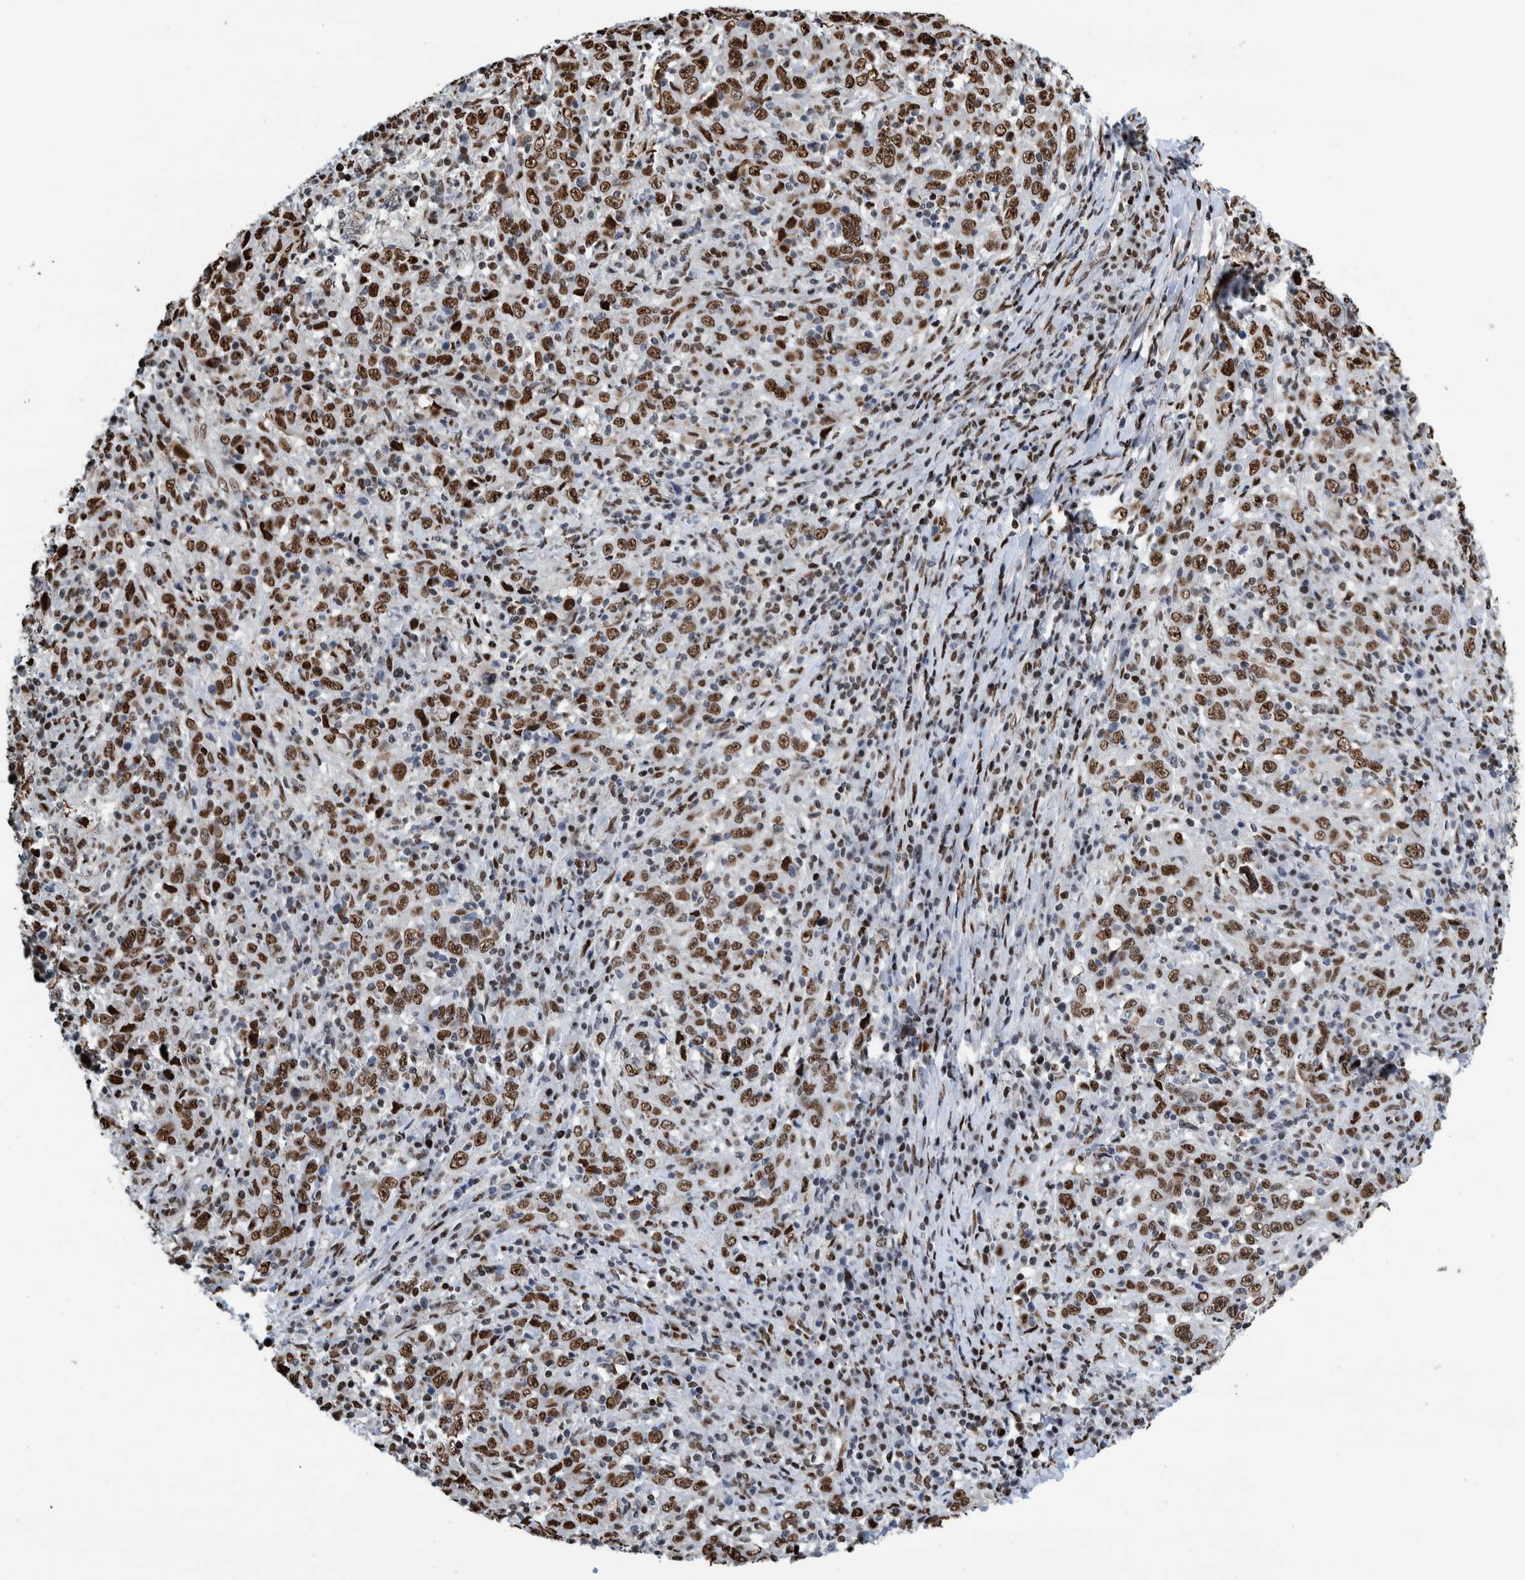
{"staining": {"intensity": "strong", "quantity": ">75%", "location": "nuclear"}, "tissue": "cervical cancer", "cell_type": "Tumor cells", "image_type": "cancer", "snomed": [{"axis": "morphology", "description": "Squamous cell carcinoma, NOS"}, {"axis": "topography", "description": "Cervix"}], "caption": "The immunohistochemical stain highlights strong nuclear positivity in tumor cells of cervical squamous cell carcinoma tissue. Using DAB (brown) and hematoxylin (blue) stains, captured at high magnification using brightfield microscopy.", "gene": "HEATR9", "patient": {"sex": "female", "age": 46}}